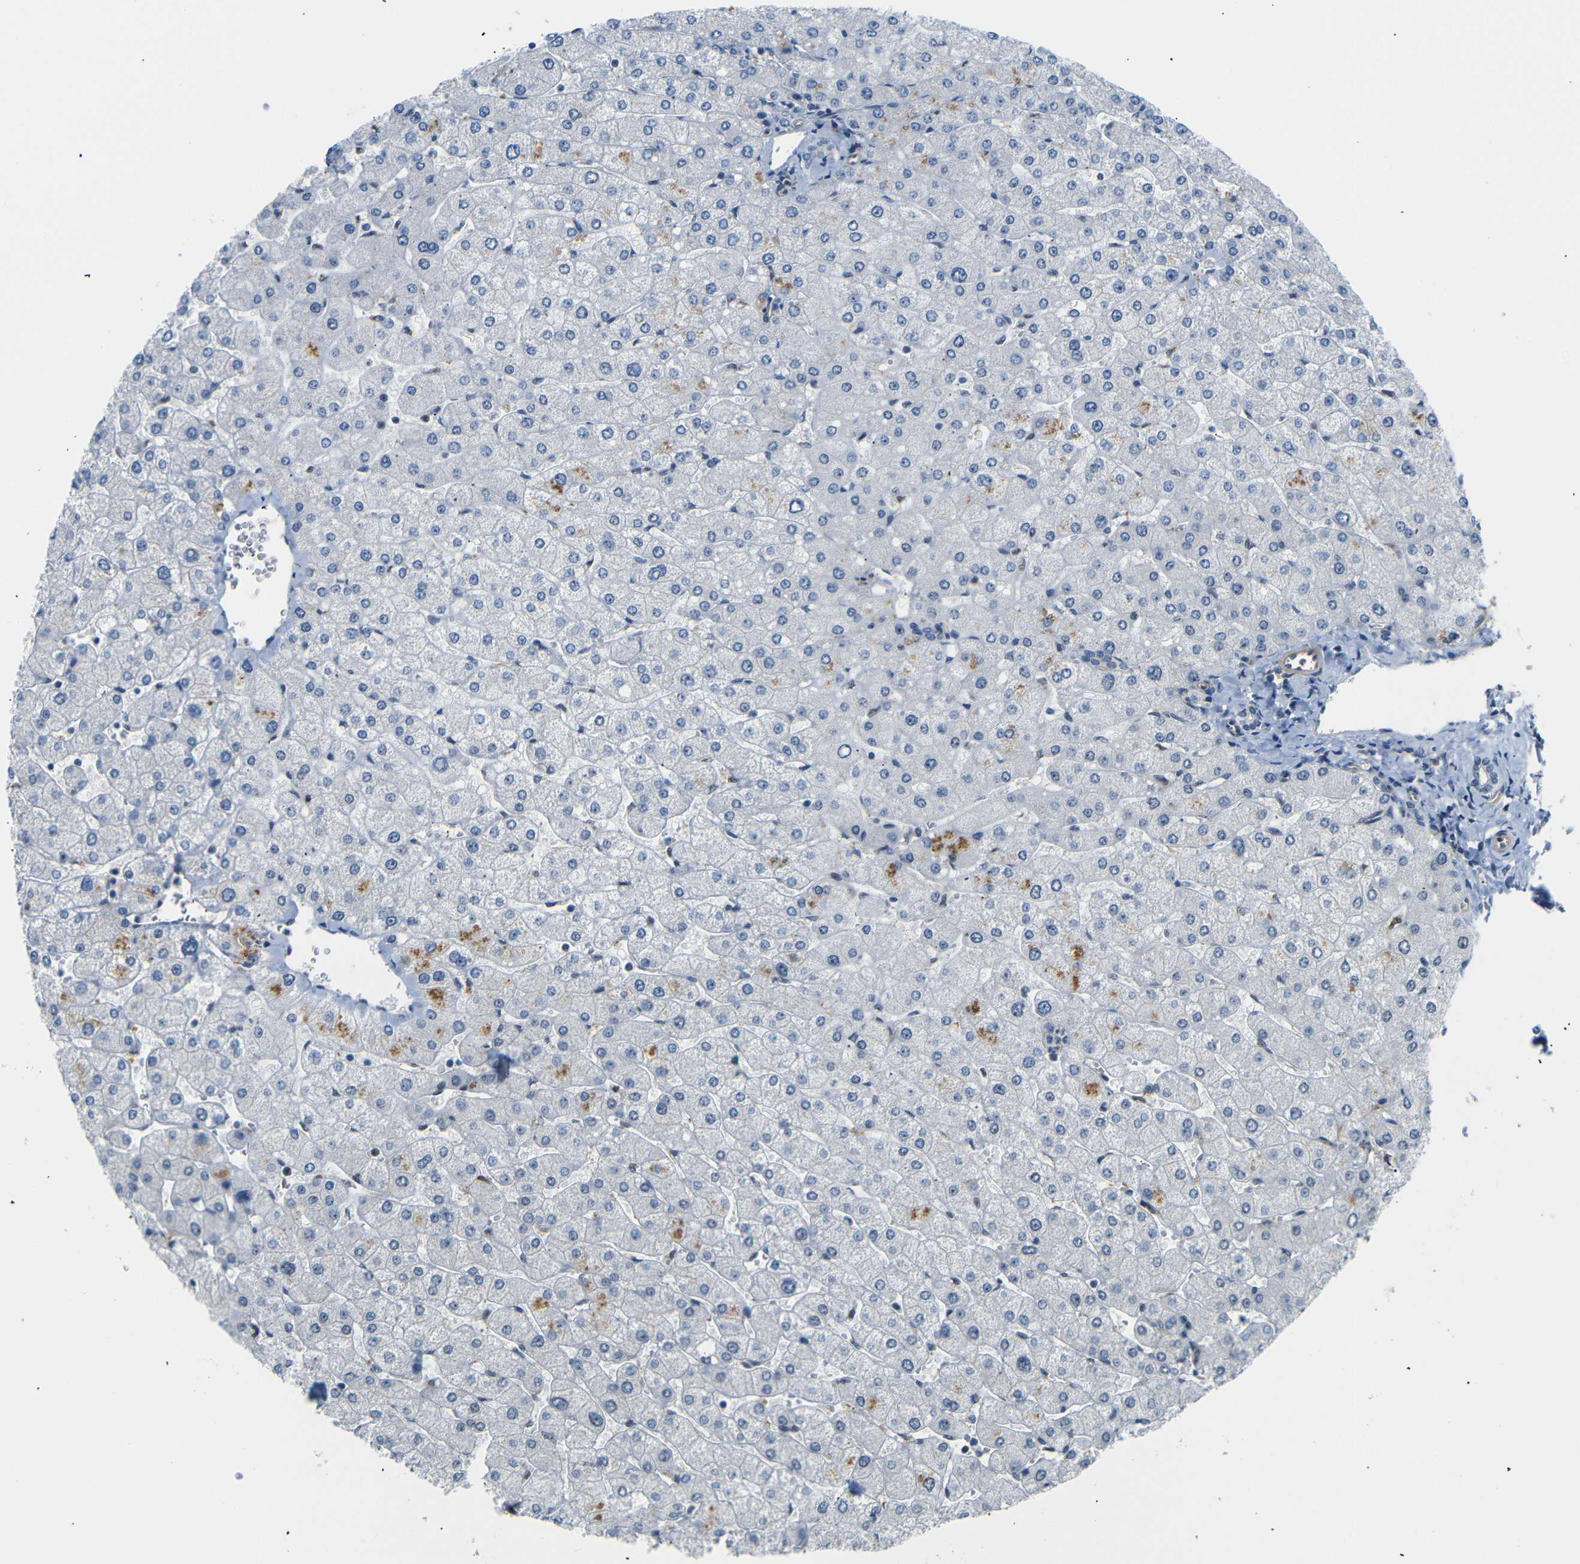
{"staining": {"intensity": "negative", "quantity": "none", "location": "none"}, "tissue": "liver", "cell_type": "Cholangiocytes", "image_type": "normal", "snomed": [{"axis": "morphology", "description": "Normal tissue, NOS"}, {"axis": "topography", "description": "Liver"}], "caption": "Protein analysis of unremarkable liver shows no significant positivity in cholangiocytes.", "gene": "PARN", "patient": {"sex": "male", "age": 55}}